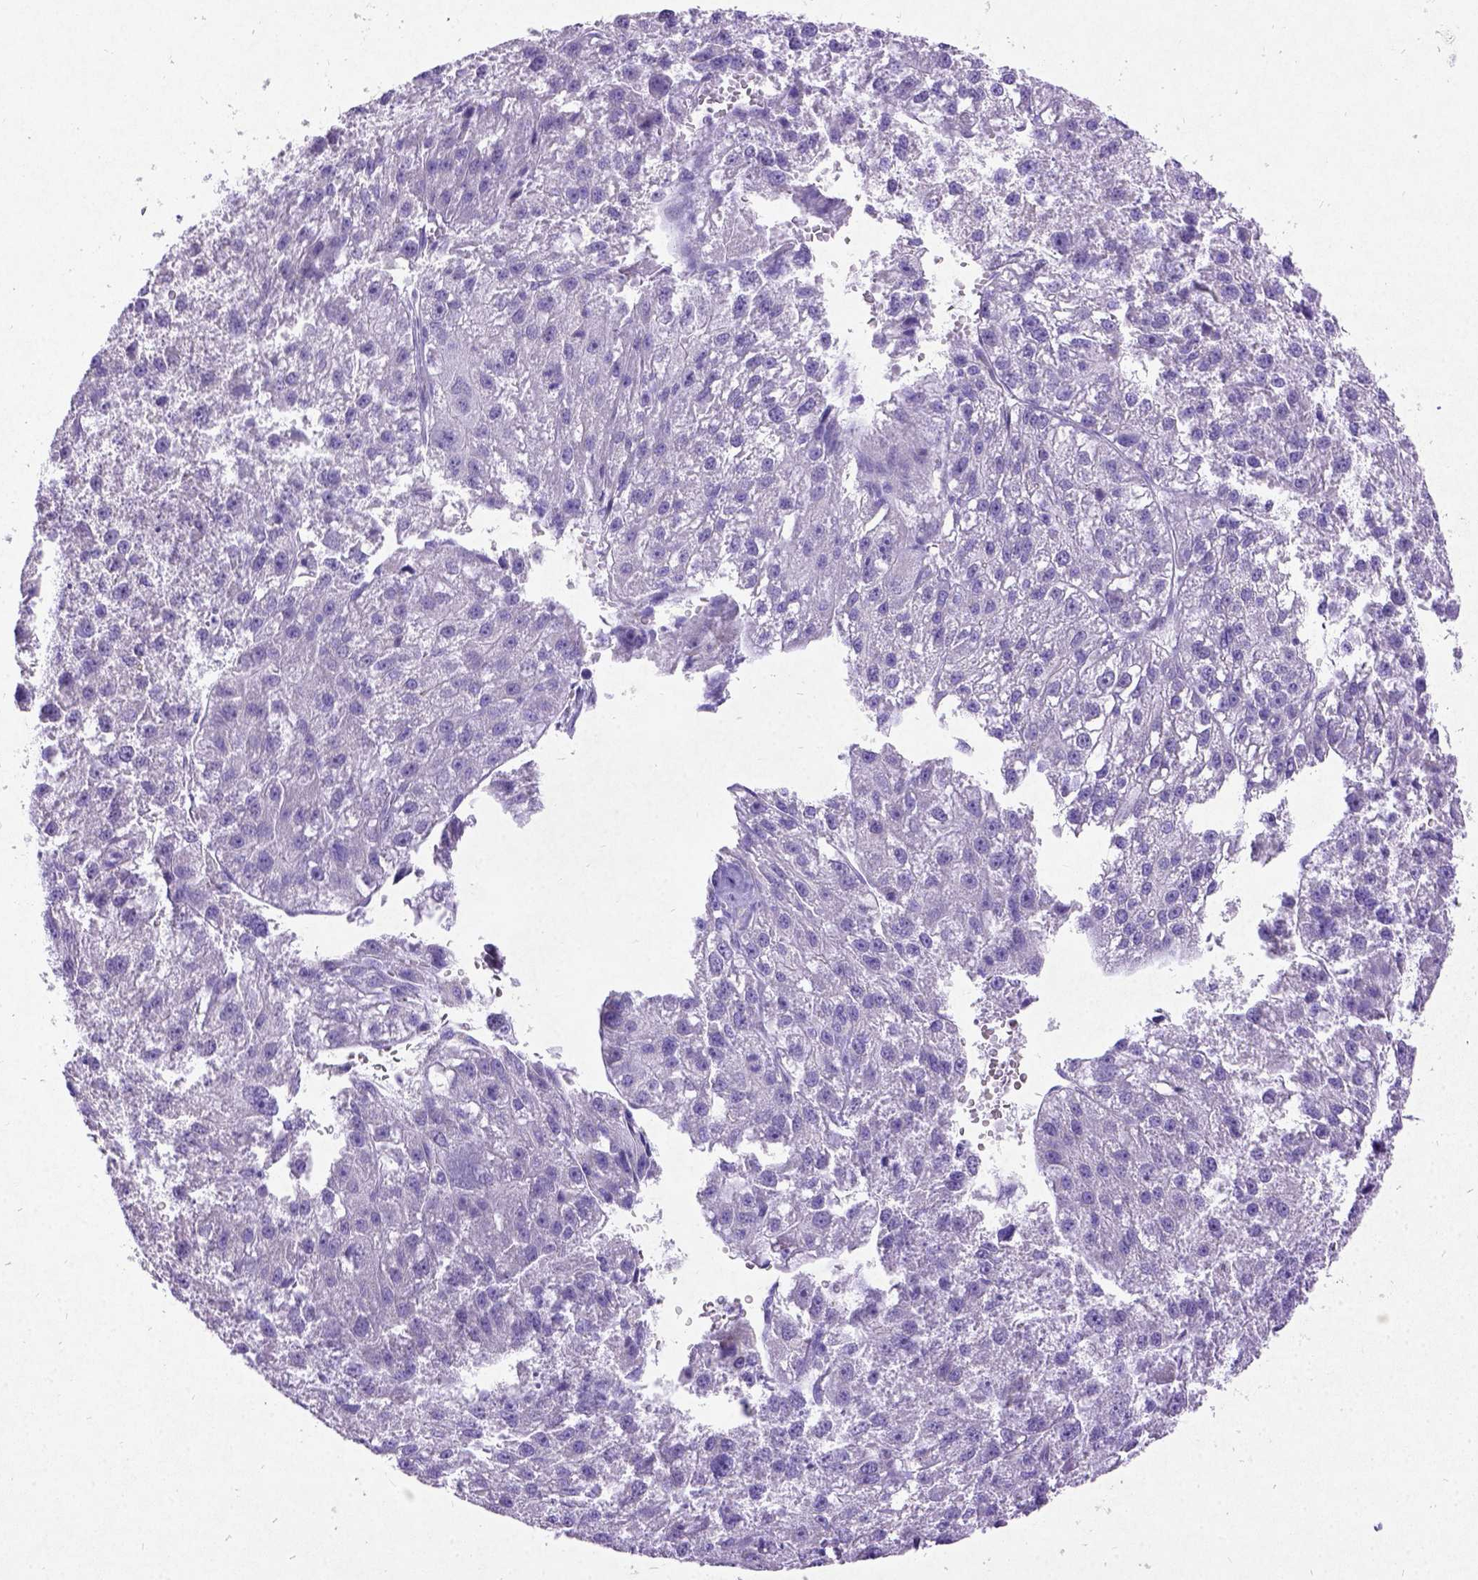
{"staining": {"intensity": "negative", "quantity": "none", "location": "none"}, "tissue": "liver cancer", "cell_type": "Tumor cells", "image_type": "cancer", "snomed": [{"axis": "morphology", "description": "Carcinoma, Hepatocellular, NOS"}, {"axis": "topography", "description": "Liver"}], "caption": "This is an IHC image of liver hepatocellular carcinoma. There is no positivity in tumor cells.", "gene": "NEUROD4", "patient": {"sex": "female", "age": 70}}